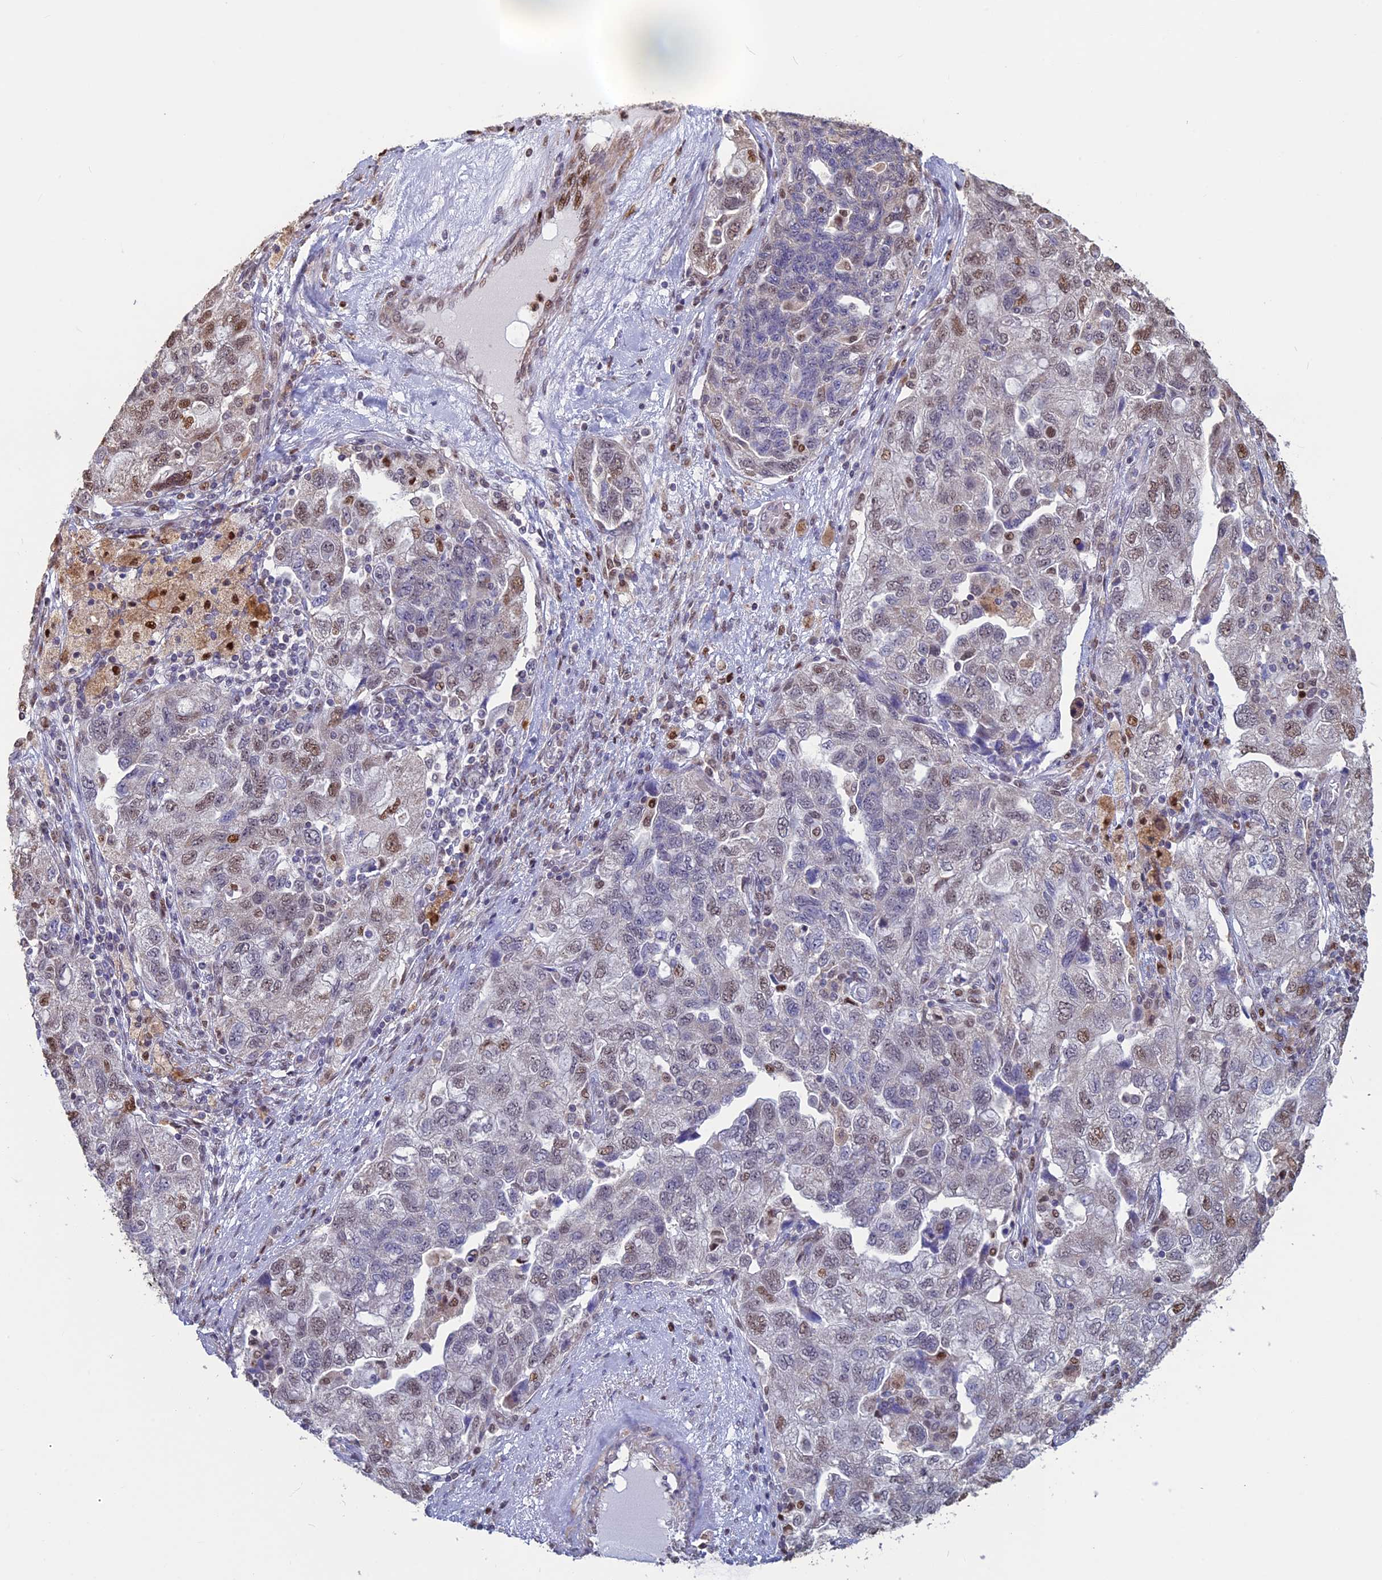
{"staining": {"intensity": "moderate", "quantity": "<25%", "location": "nuclear"}, "tissue": "ovarian cancer", "cell_type": "Tumor cells", "image_type": "cancer", "snomed": [{"axis": "morphology", "description": "Carcinoma, NOS"}, {"axis": "morphology", "description": "Cystadenocarcinoma, serous, NOS"}, {"axis": "topography", "description": "Ovary"}], "caption": "This histopathology image displays ovarian carcinoma stained with immunohistochemistry to label a protein in brown. The nuclear of tumor cells show moderate positivity for the protein. Nuclei are counter-stained blue.", "gene": "ACSS1", "patient": {"sex": "female", "age": 69}}